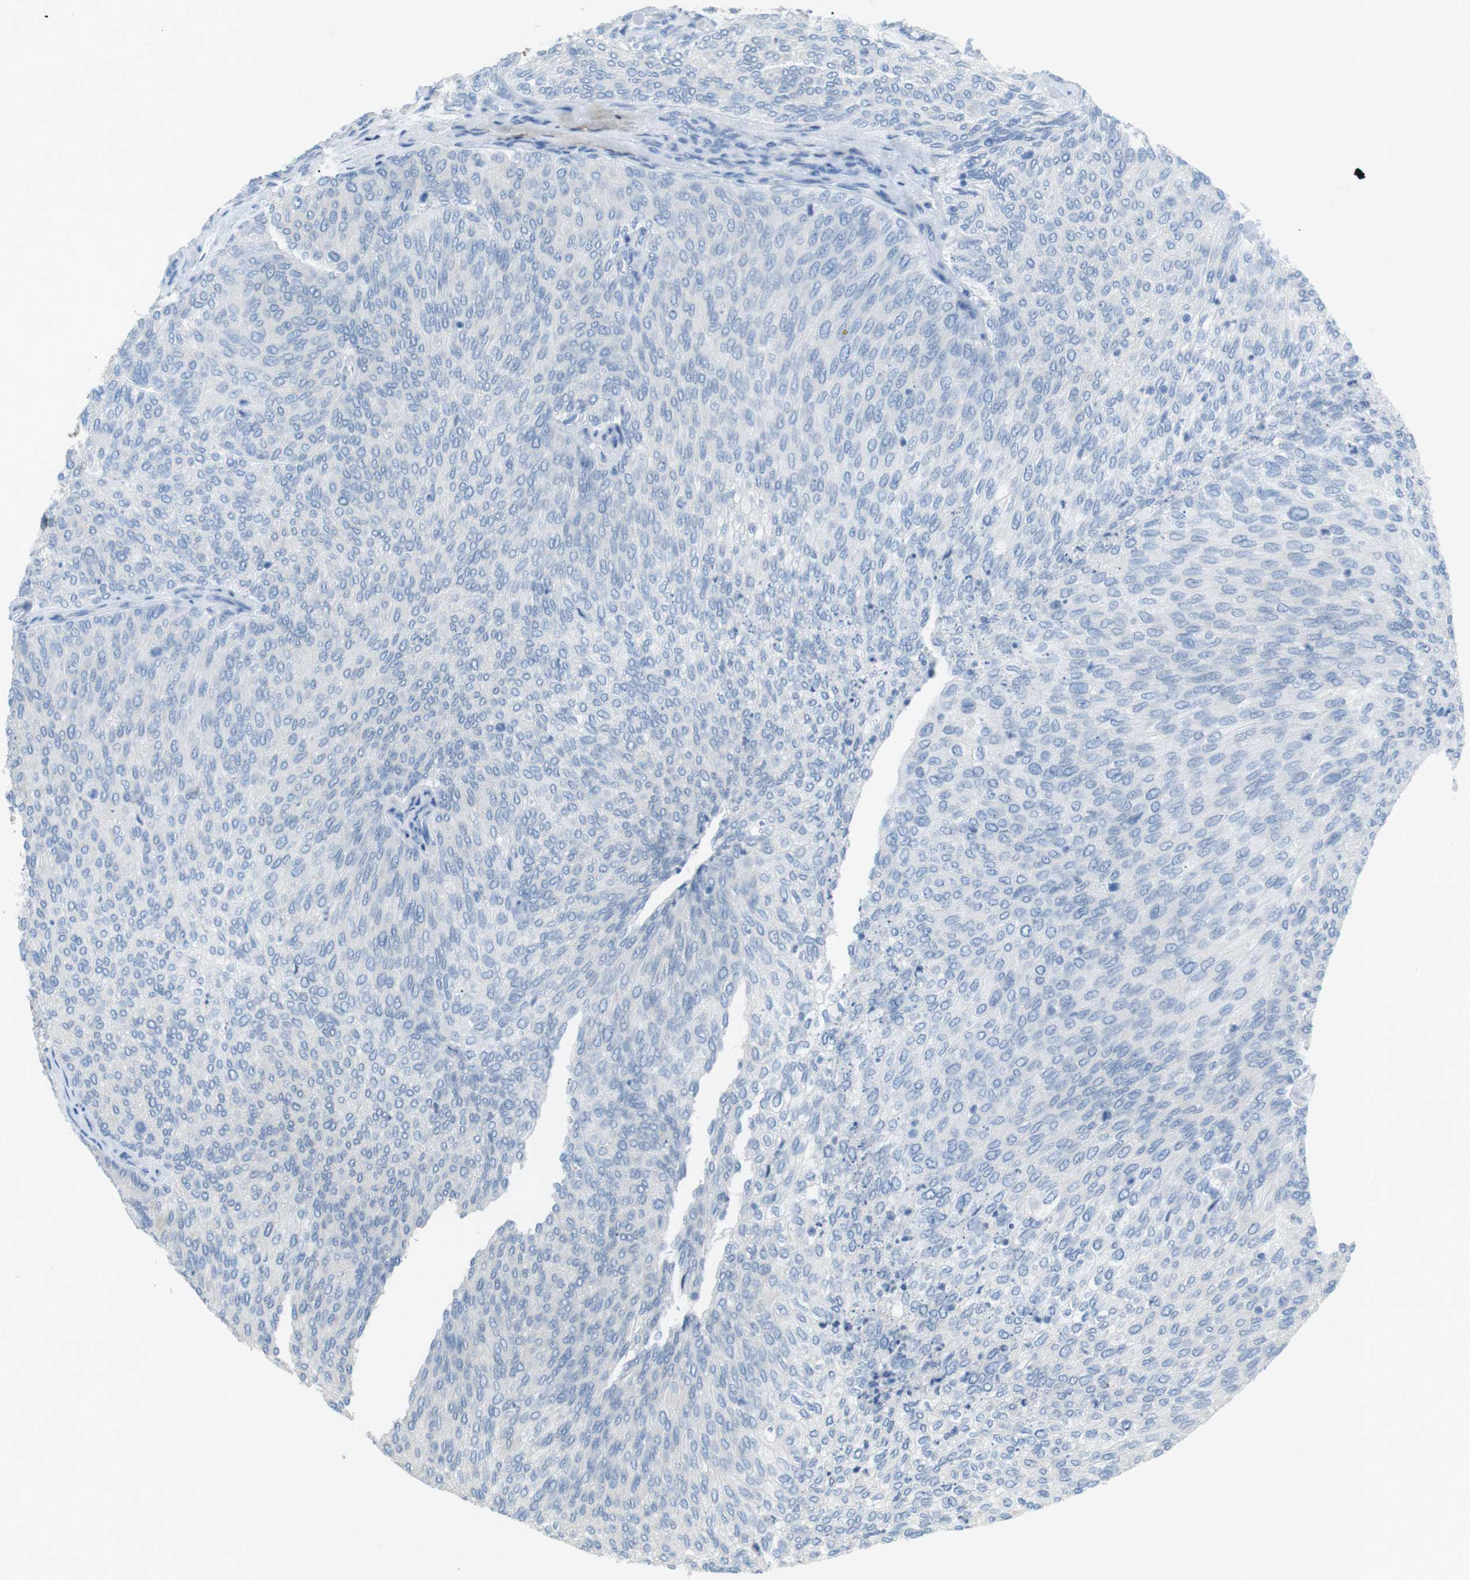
{"staining": {"intensity": "negative", "quantity": "none", "location": "none"}, "tissue": "urothelial cancer", "cell_type": "Tumor cells", "image_type": "cancer", "snomed": [{"axis": "morphology", "description": "Urothelial carcinoma, Low grade"}, {"axis": "topography", "description": "Urinary bladder"}], "caption": "Urothelial cancer was stained to show a protein in brown. There is no significant positivity in tumor cells.", "gene": "SALL4", "patient": {"sex": "female", "age": 79}}